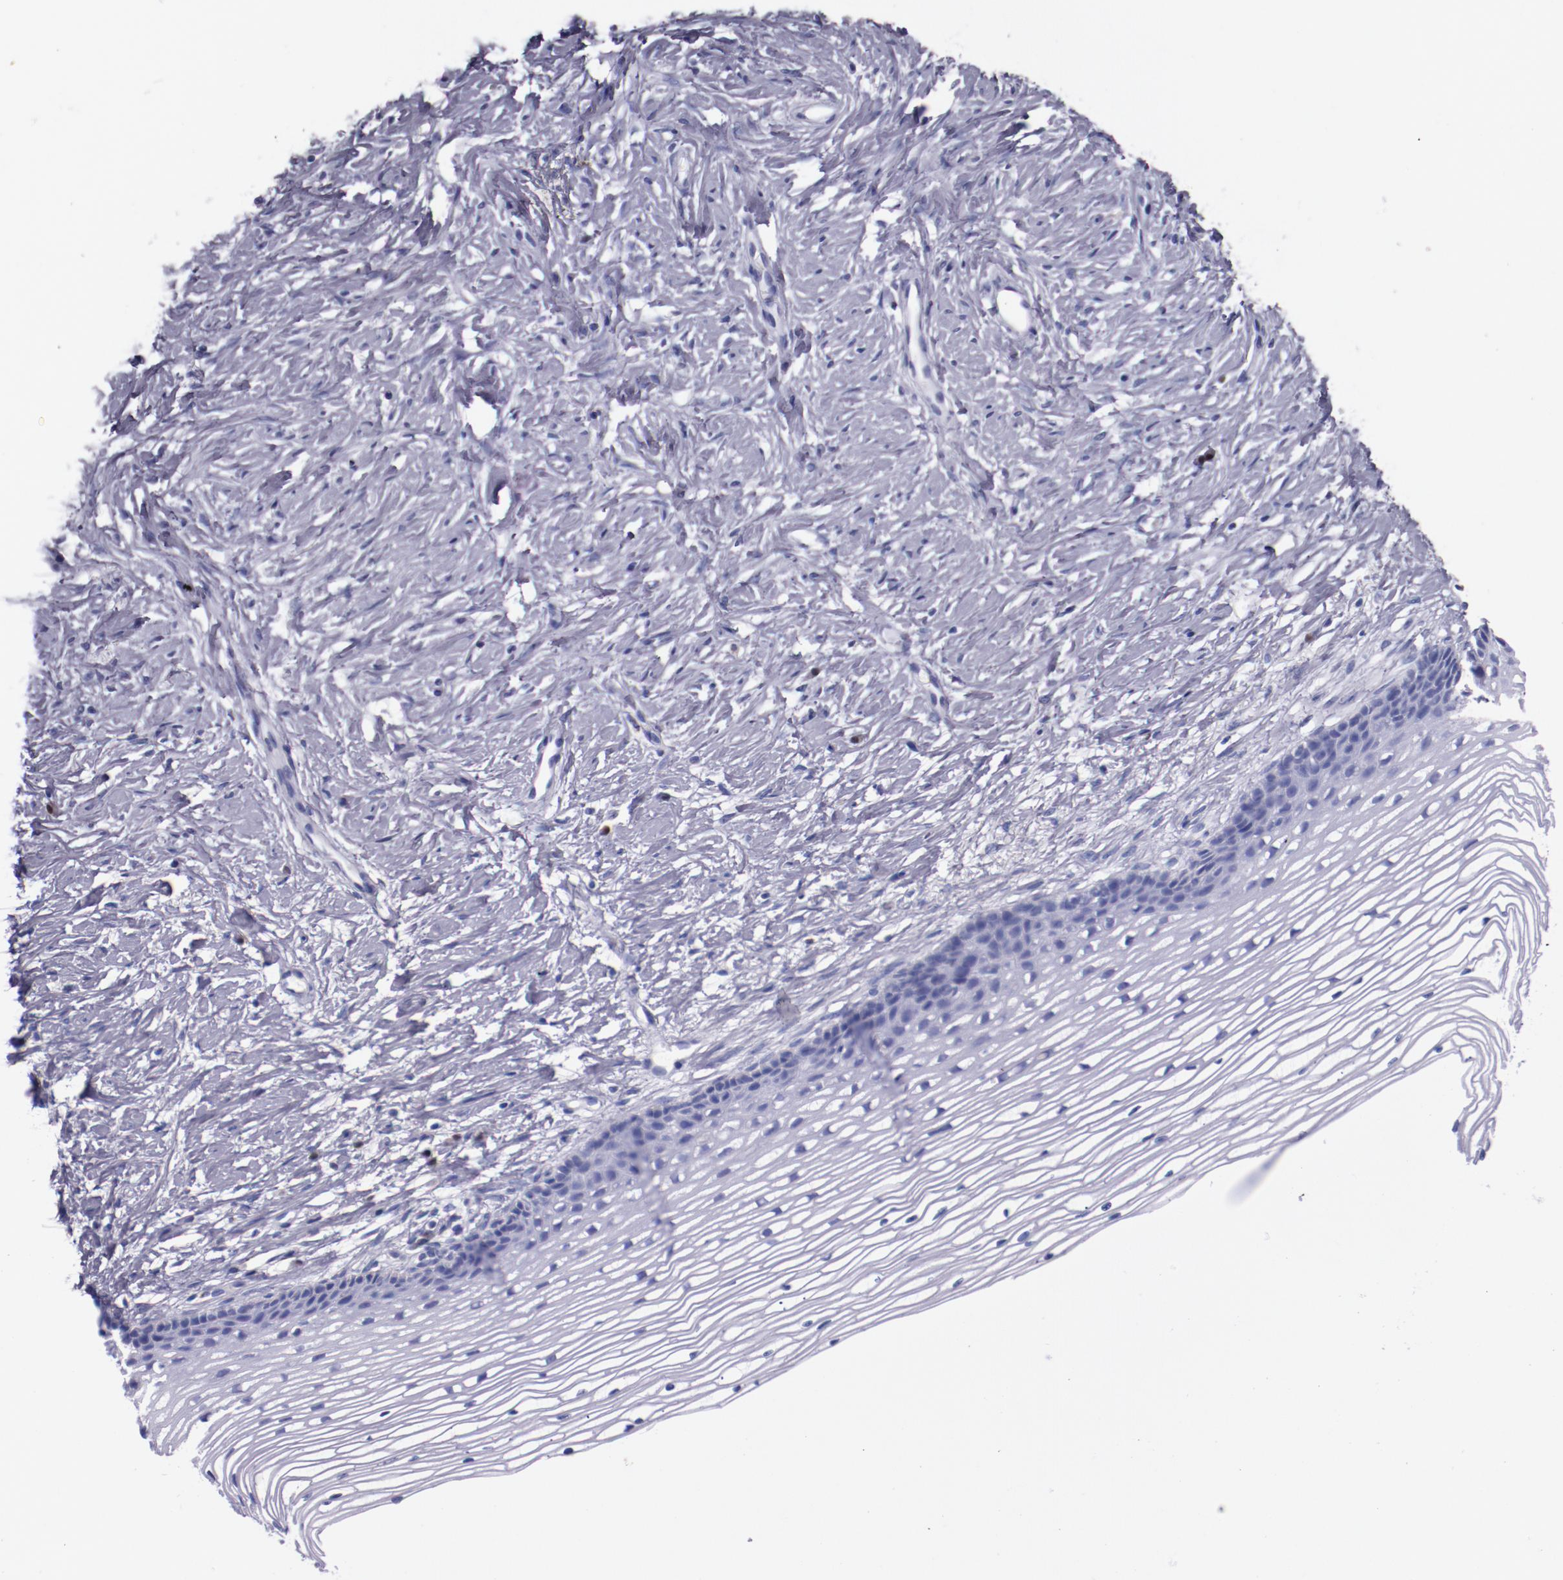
{"staining": {"intensity": "negative", "quantity": "none", "location": "none"}, "tissue": "cervix", "cell_type": "Glandular cells", "image_type": "normal", "snomed": [{"axis": "morphology", "description": "Normal tissue, NOS"}, {"axis": "topography", "description": "Cervix"}], "caption": "Immunohistochemical staining of normal cervix reveals no significant positivity in glandular cells. (Stains: DAB (3,3'-diaminobenzidine) IHC with hematoxylin counter stain, Microscopy: brightfield microscopy at high magnification).", "gene": "IRF4", "patient": {"sex": "female", "age": 77}}